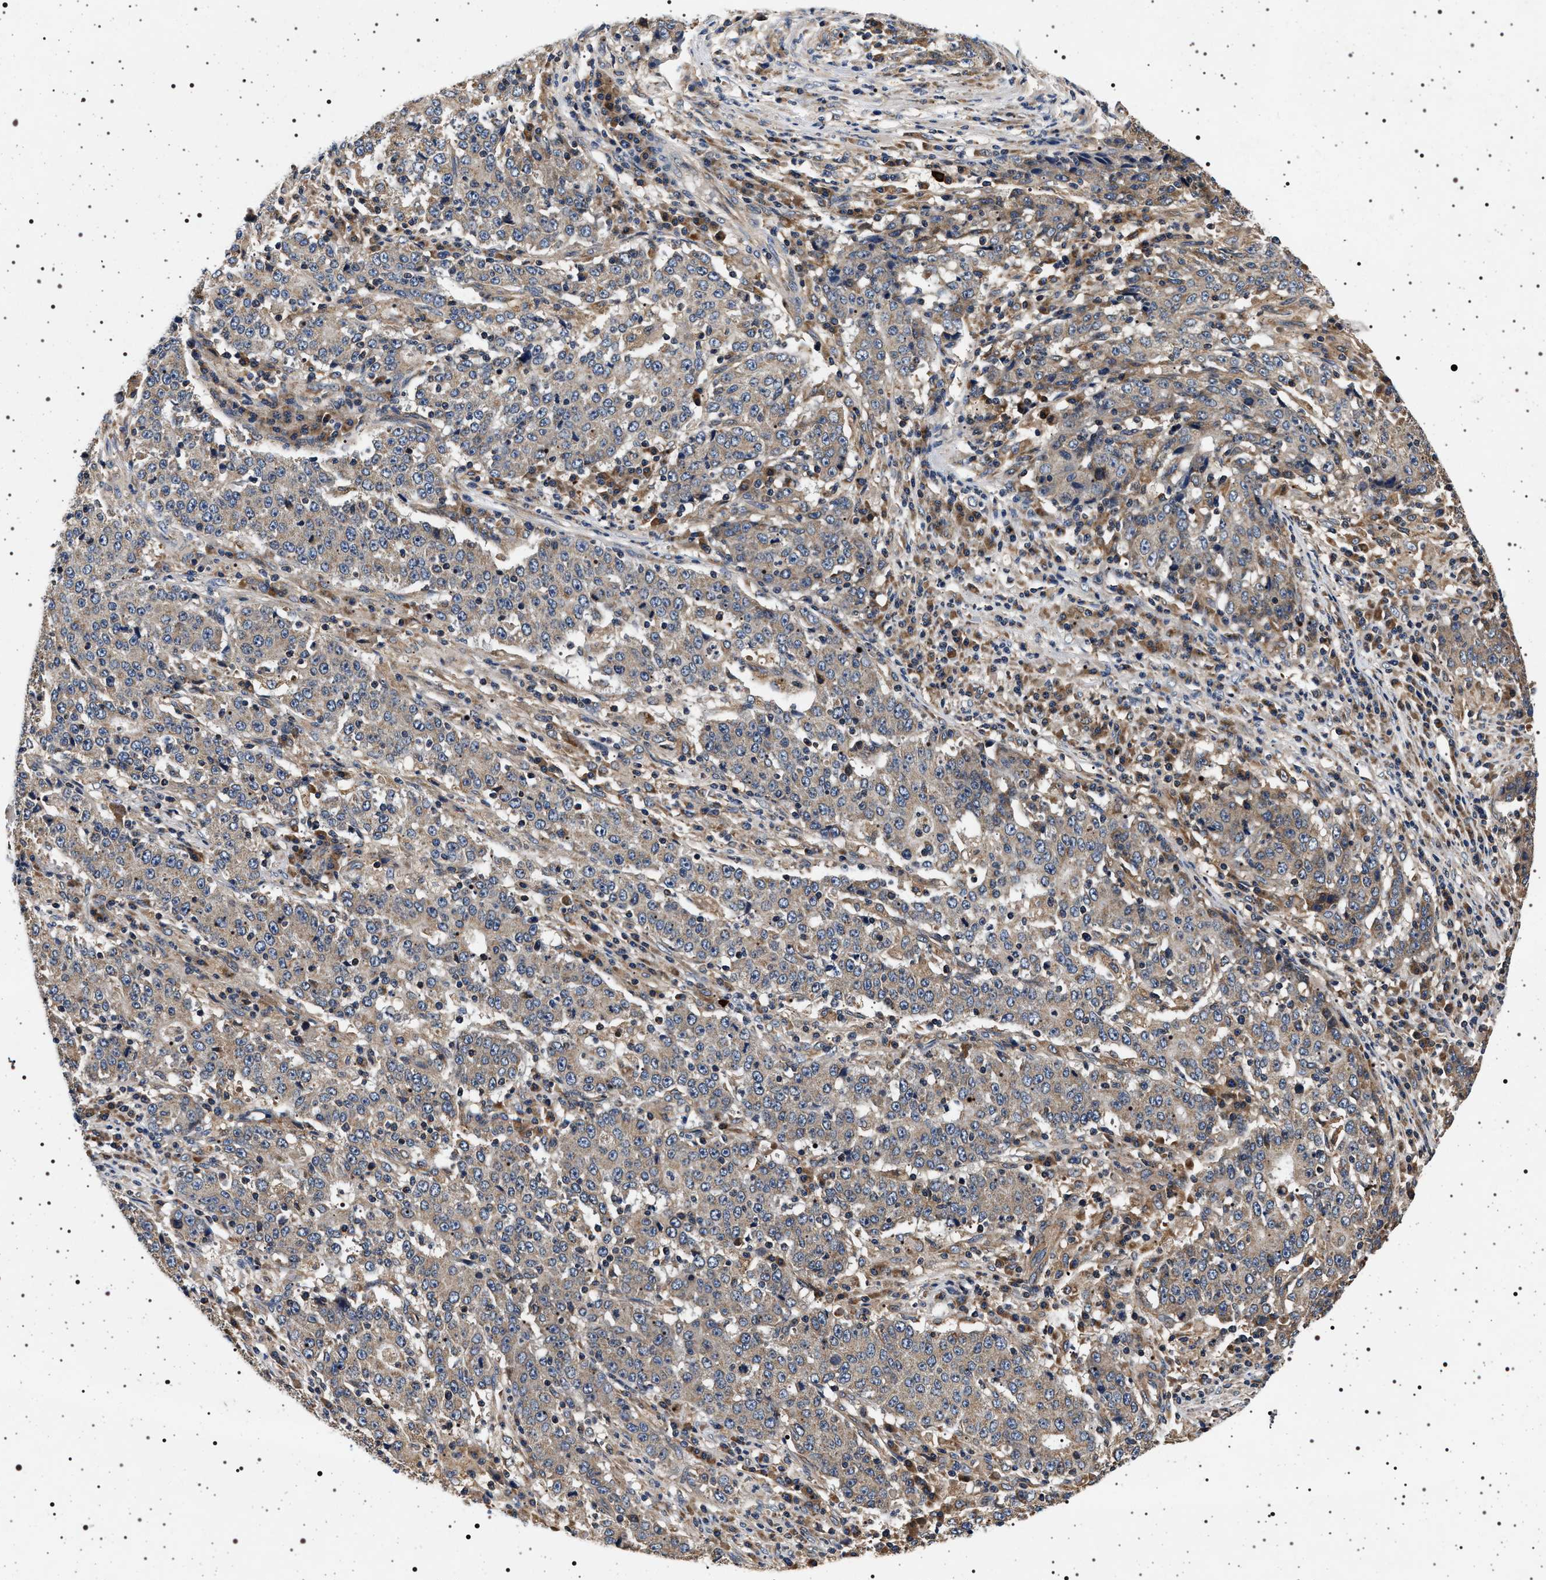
{"staining": {"intensity": "weak", "quantity": "<25%", "location": "cytoplasmic/membranous"}, "tissue": "stomach cancer", "cell_type": "Tumor cells", "image_type": "cancer", "snomed": [{"axis": "morphology", "description": "Adenocarcinoma, NOS"}, {"axis": "topography", "description": "Stomach"}], "caption": "Stomach cancer was stained to show a protein in brown. There is no significant expression in tumor cells.", "gene": "DCBLD2", "patient": {"sex": "male", "age": 59}}